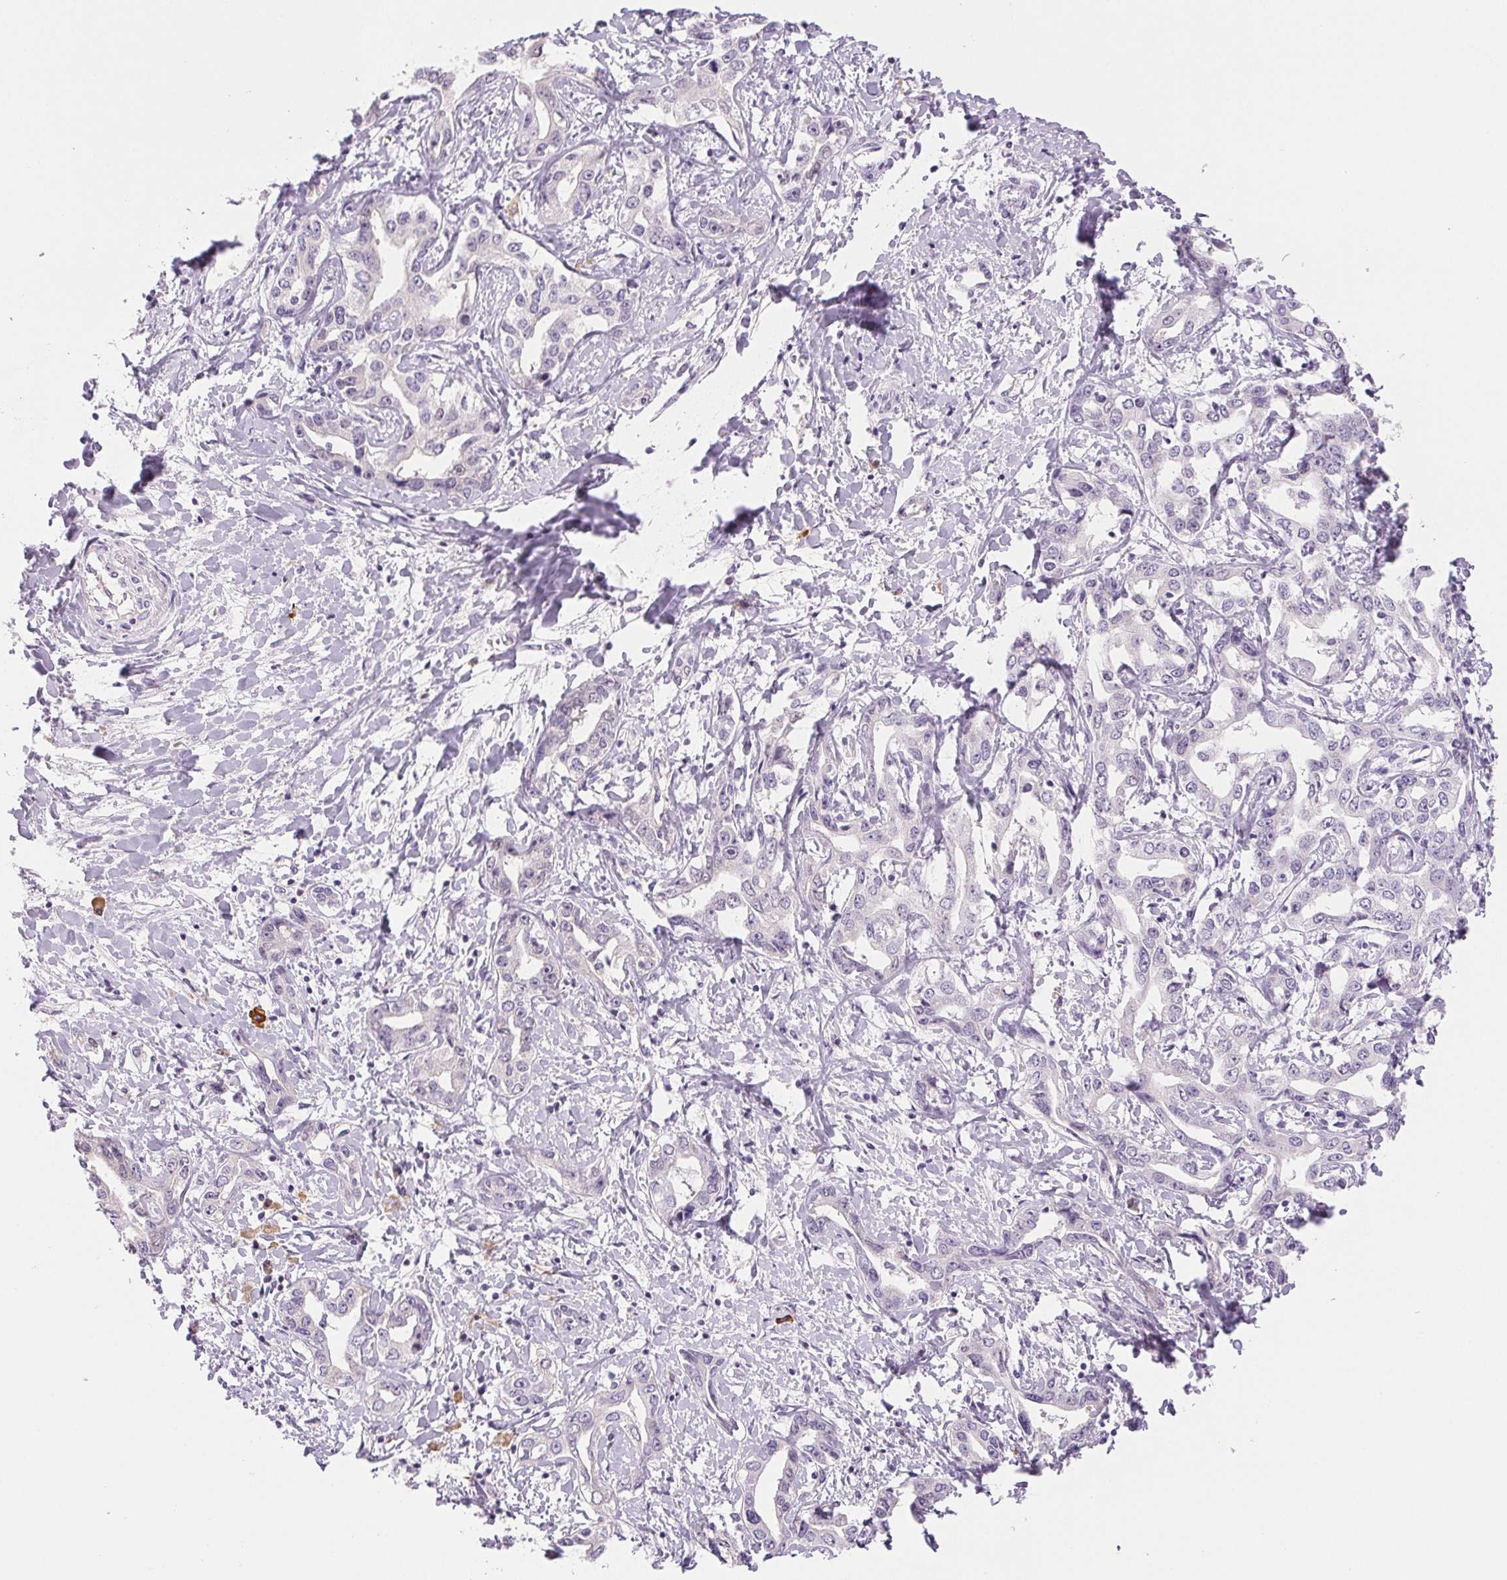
{"staining": {"intensity": "negative", "quantity": "none", "location": "none"}, "tissue": "liver cancer", "cell_type": "Tumor cells", "image_type": "cancer", "snomed": [{"axis": "morphology", "description": "Cholangiocarcinoma"}, {"axis": "topography", "description": "Liver"}], "caption": "Human liver cancer stained for a protein using IHC exhibits no positivity in tumor cells.", "gene": "IFIT1B", "patient": {"sex": "male", "age": 59}}